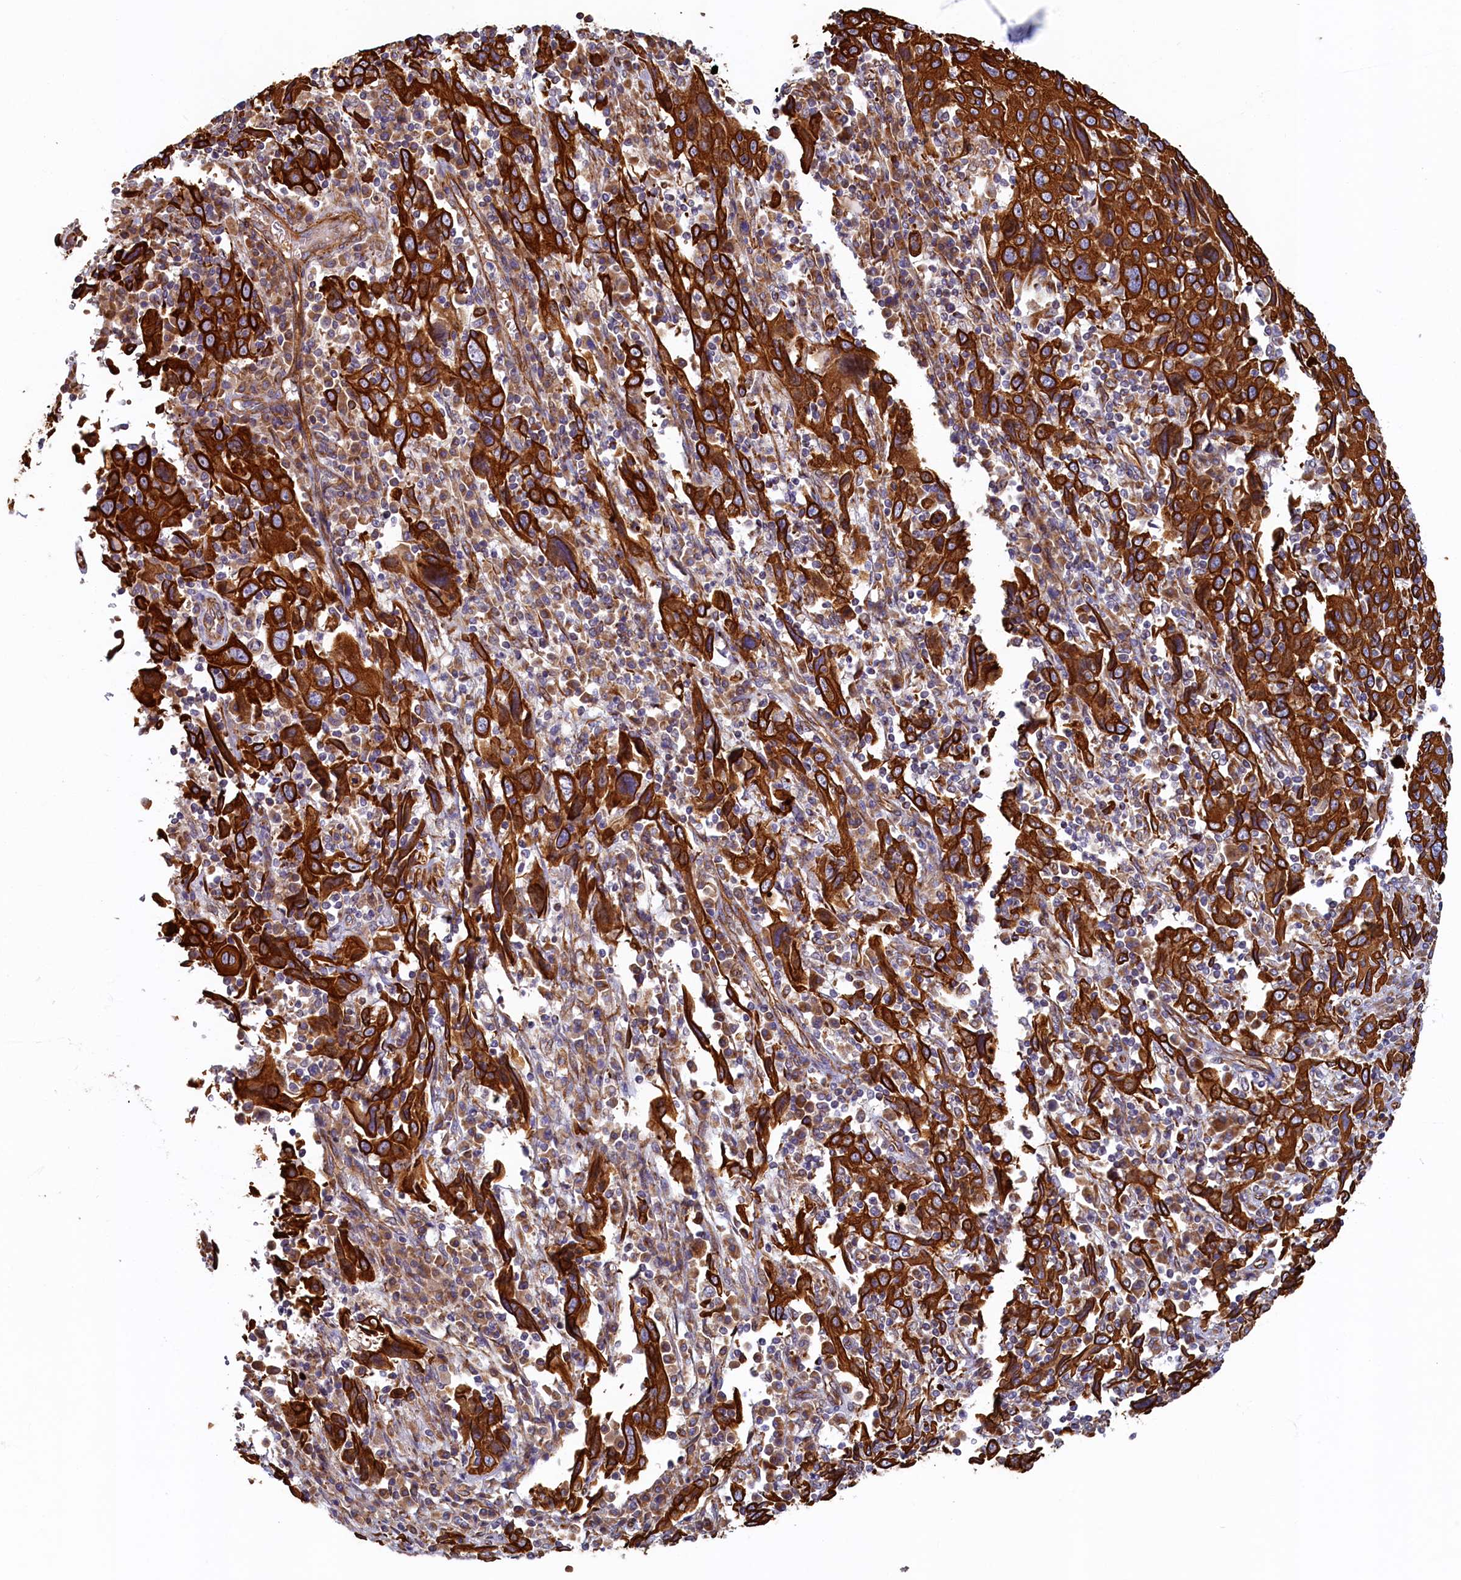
{"staining": {"intensity": "strong", "quantity": ">75%", "location": "cytoplasmic/membranous"}, "tissue": "cervical cancer", "cell_type": "Tumor cells", "image_type": "cancer", "snomed": [{"axis": "morphology", "description": "Squamous cell carcinoma, NOS"}, {"axis": "topography", "description": "Cervix"}], "caption": "Protein expression analysis of human cervical cancer (squamous cell carcinoma) reveals strong cytoplasmic/membranous staining in about >75% of tumor cells.", "gene": "LRRC57", "patient": {"sex": "female", "age": 46}}